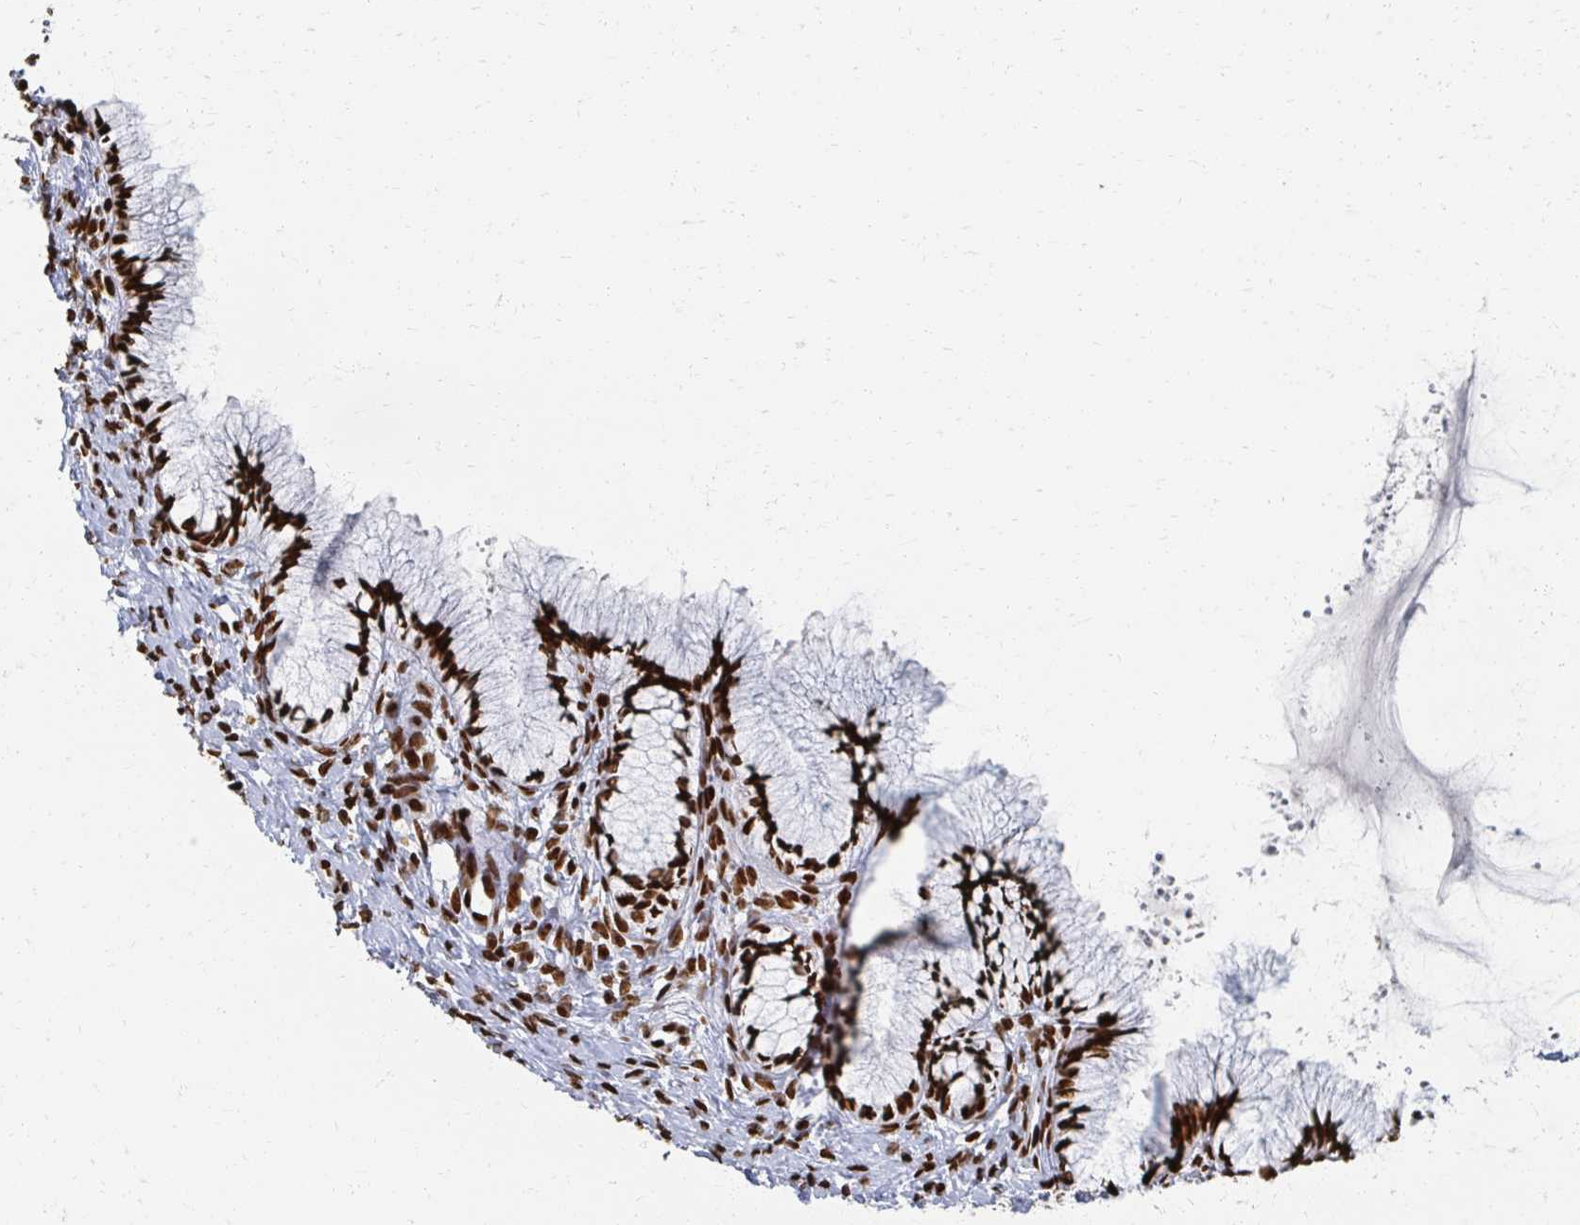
{"staining": {"intensity": "strong", "quantity": ">75%", "location": "nuclear"}, "tissue": "cervix", "cell_type": "Glandular cells", "image_type": "normal", "snomed": [{"axis": "morphology", "description": "Normal tissue, NOS"}, {"axis": "topography", "description": "Cervix"}], "caption": "A high-resolution histopathology image shows IHC staining of normal cervix, which displays strong nuclear positivity in about >75% of glandular cells.", "gene": "RBBP4", "patient": {"sex": "female", "age": 37}}